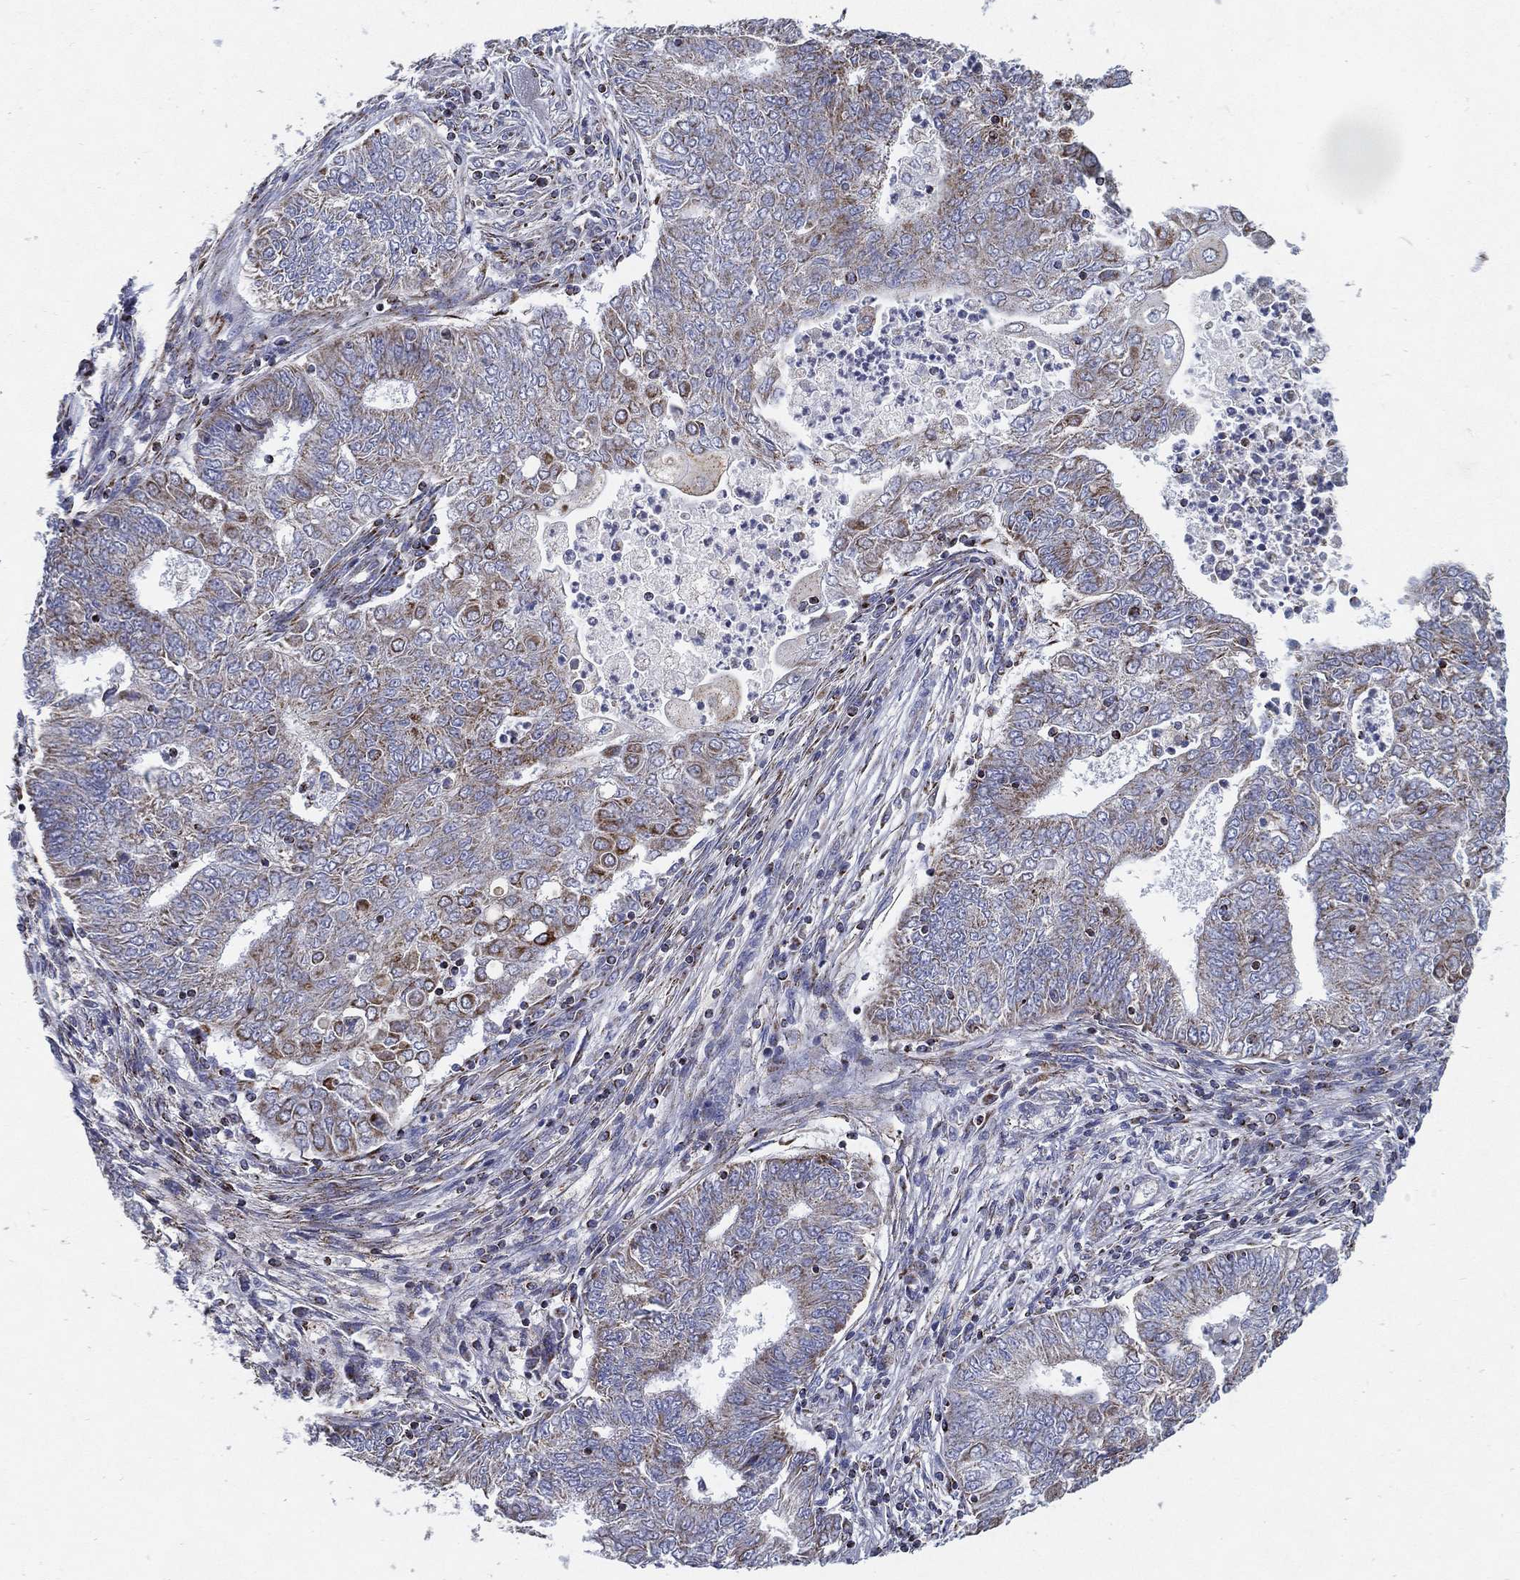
{"staining": {"intensity": "moderate", "quantity": "<25%", "location": "cytoplasmic/membranous"}, "tissue": "endometrial cancer", "cell_type": "Tumor cells", "image_type": "cancer", "snomed": [{"axis": "morphology", "description": "Adenocarcinoma, NOS"}, {"axis": "topography", "description": "Endometrium"}], "caption": "Immunohistochemical staining of endometrial cancer (adenocarcinoma) exhibits moderate cytoplasmic/membranous protein positivity in about <25% of tumor cells. The staining is performed using DAB brown chromogen to label protein expression. The nuclei are counter-stained blue using hematoxylin.", "gene": "SFXN1", "patient": {"sex": "female", "age": 62}}